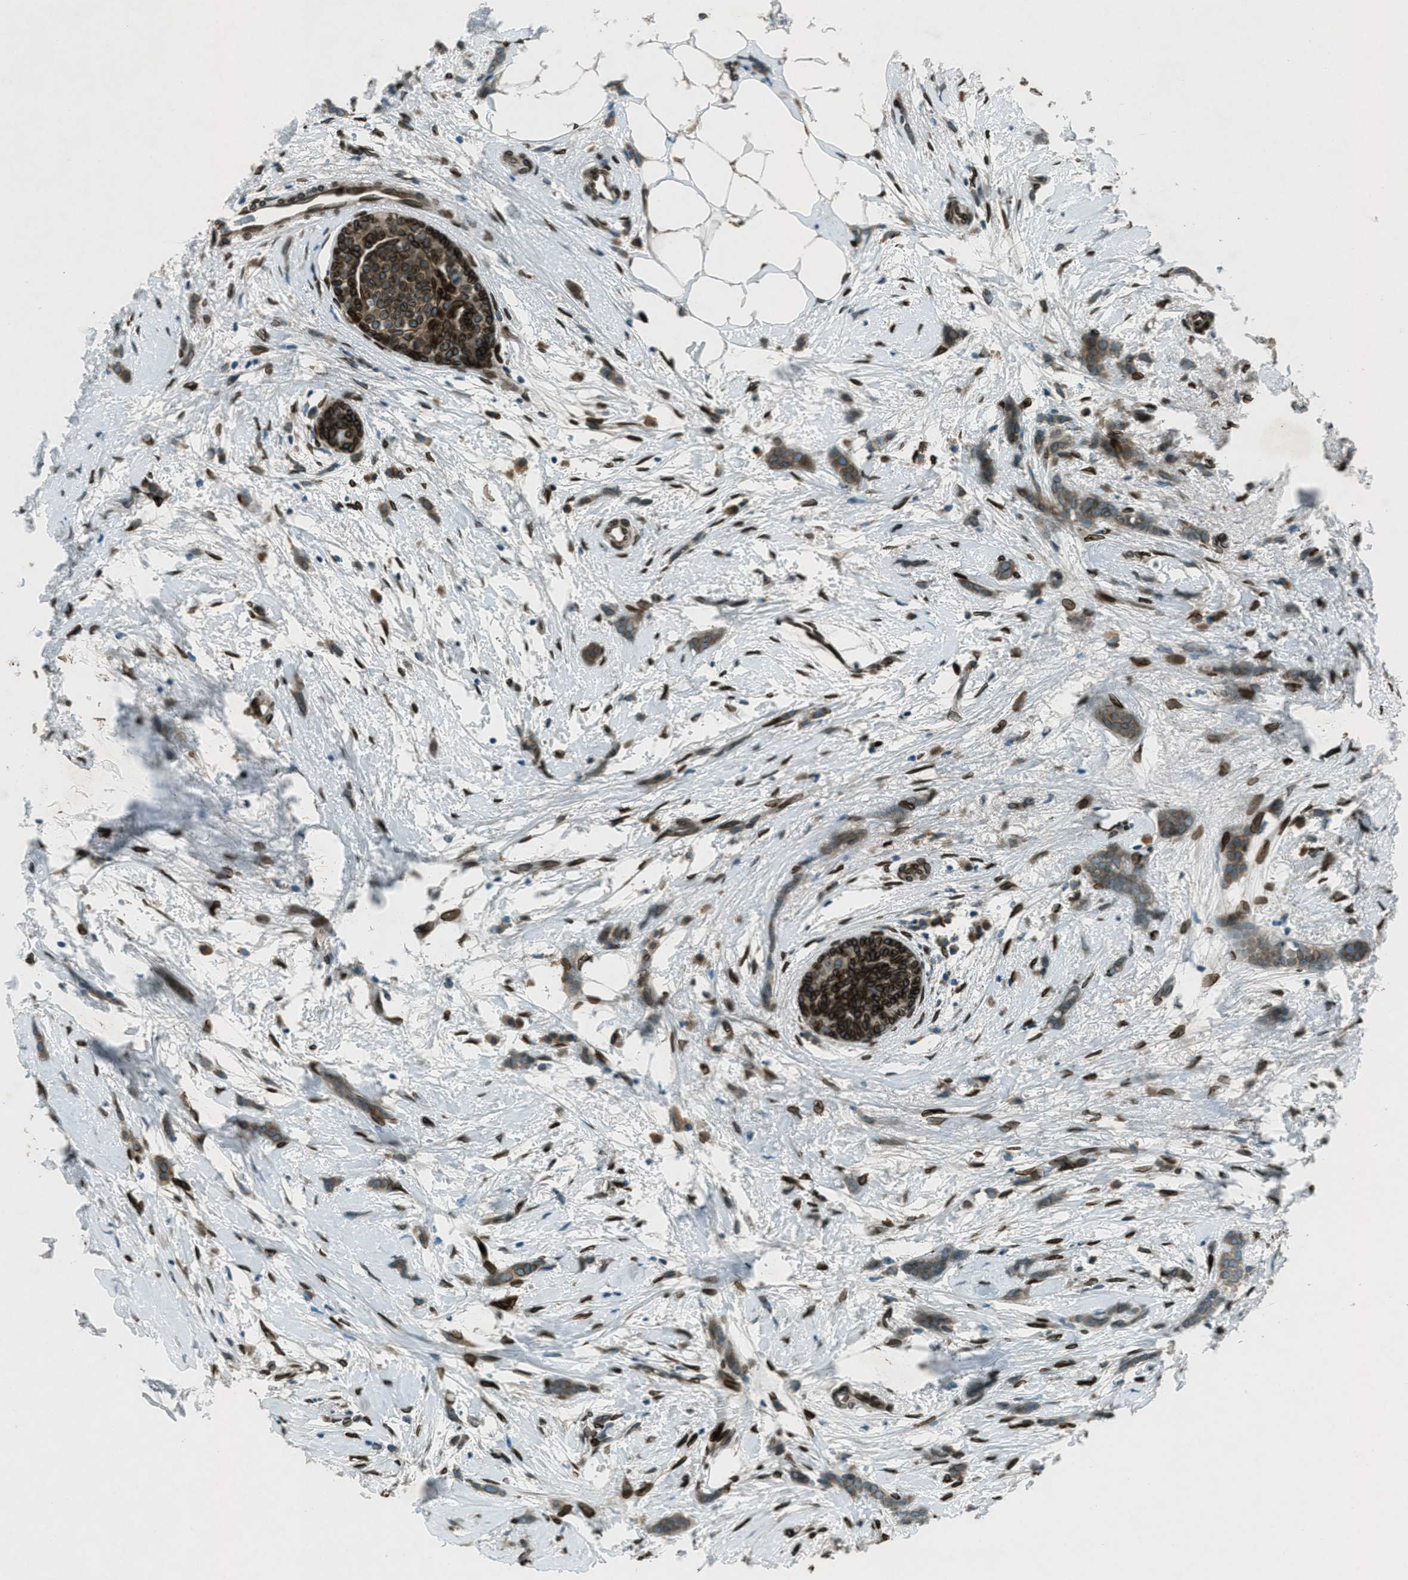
{"staining": {"intensity": "moderate", "quantity": ">75%", "location": "cytoplasmic/membranous"}, "tissue": "breast cancer", "cell_type": "Tumor cells", "image_type": "cancer", "snomed": [{"axis": "morphology", "description": "Lobular carcinoma, in situ"}, {"axis": "morphology", "description": "Lobular carcinoma"}, {"axis": "topography", "description": "Breast"}], "caption": "This histopathology image exhibits breast cancer stained with immunohistochemistry (IHC) to label a protein in brown. The cytoplasmic/membranous of tumor cells show moderate positivity for the protein. Nuclei are counter-stained blue.", "gene": "LEMD2", "patient": {"sex": "female", "age": 41}}